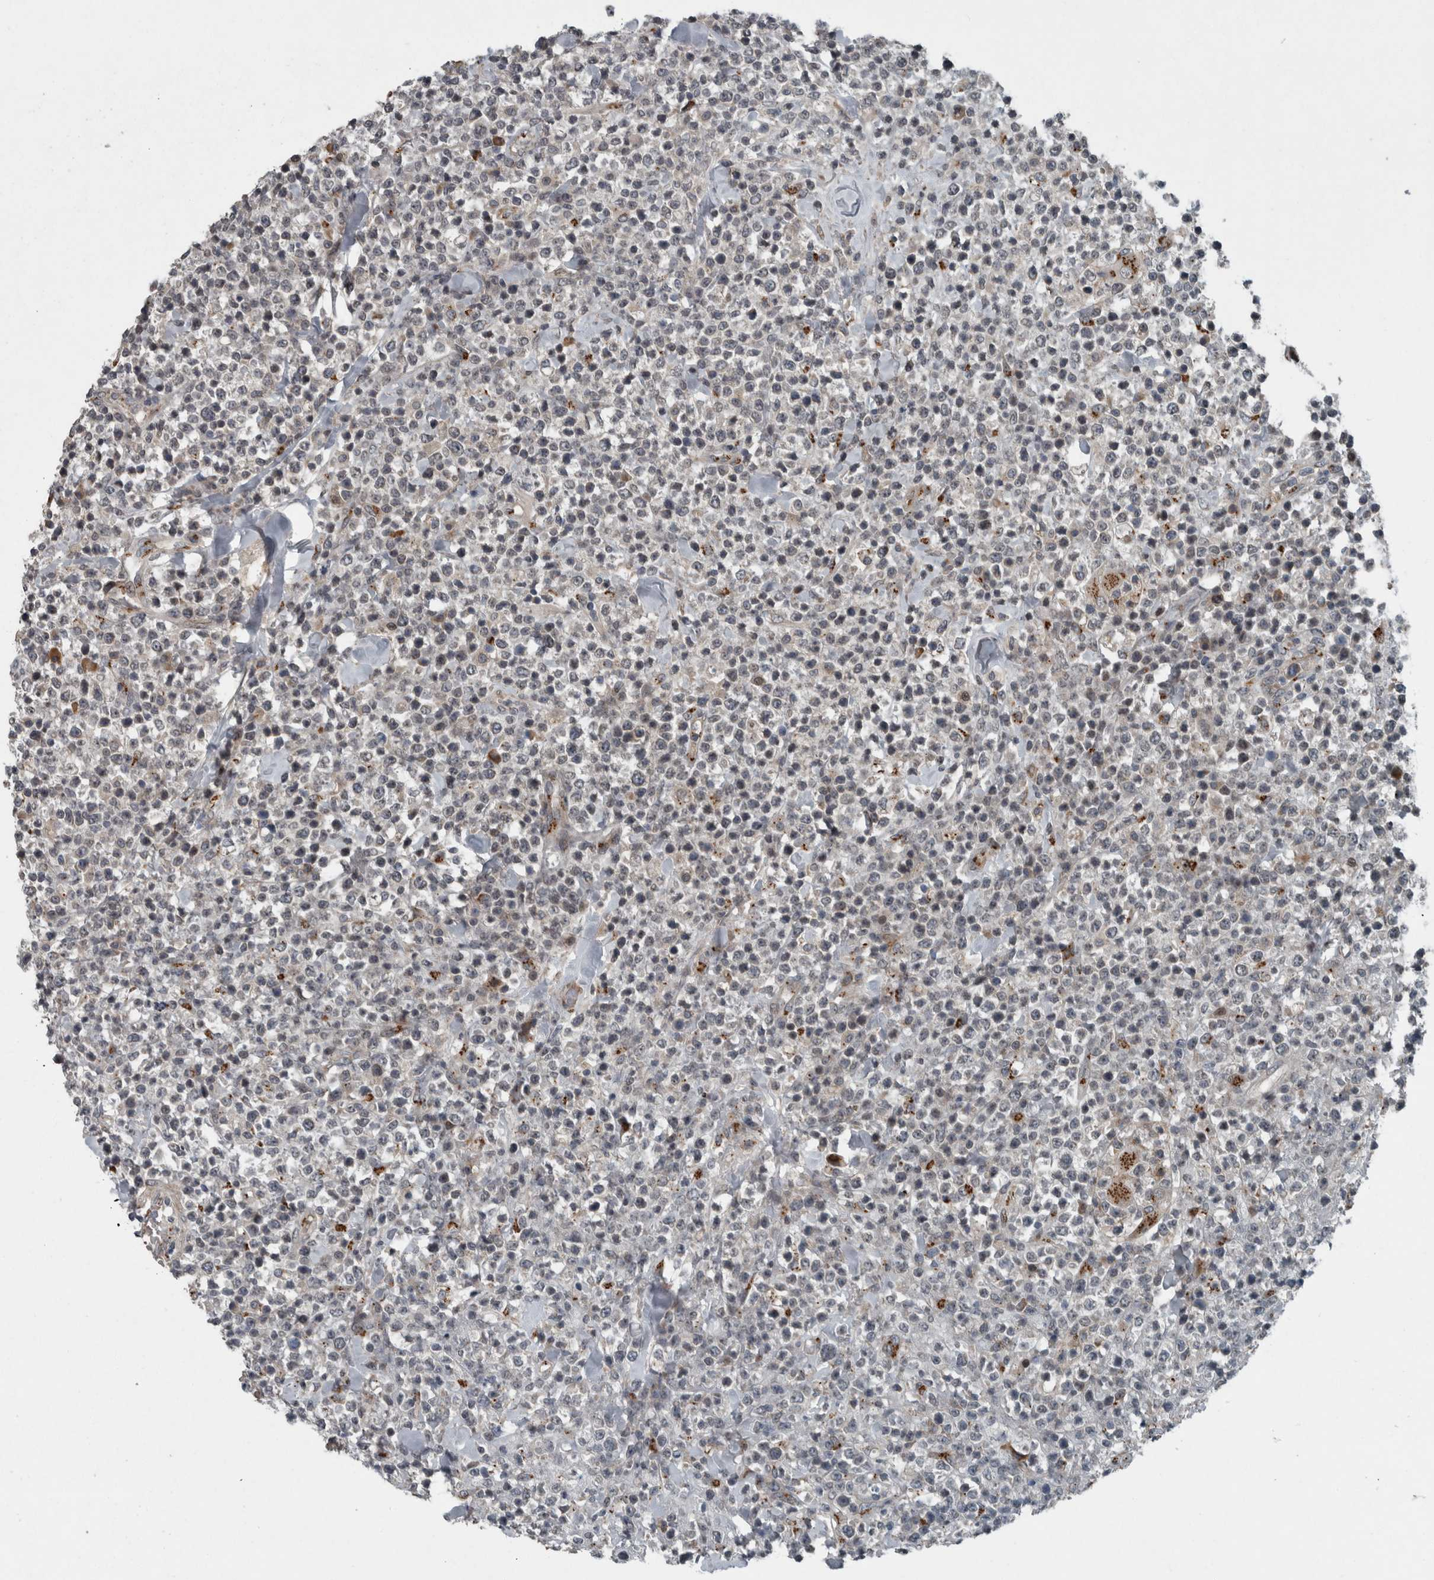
{"staining": {"intensity": "negative", "quantity": "none", "location": "none"}, "tissue": "lymphoma", "cell_type": "Tumor cells", "image_type": "cancer", "snomed": [{"axis": "morphology", "description": "Malignant lymphoma, non-Hodgkin's type, High grade"}, {"axis": "topography", "description": "Colon"}], "caption": "The photomicrograph shows no significant expression in tumor cells of lymphoma.", "gene": "ZNF345", "patient": {"sex": "female", "age": 53}}